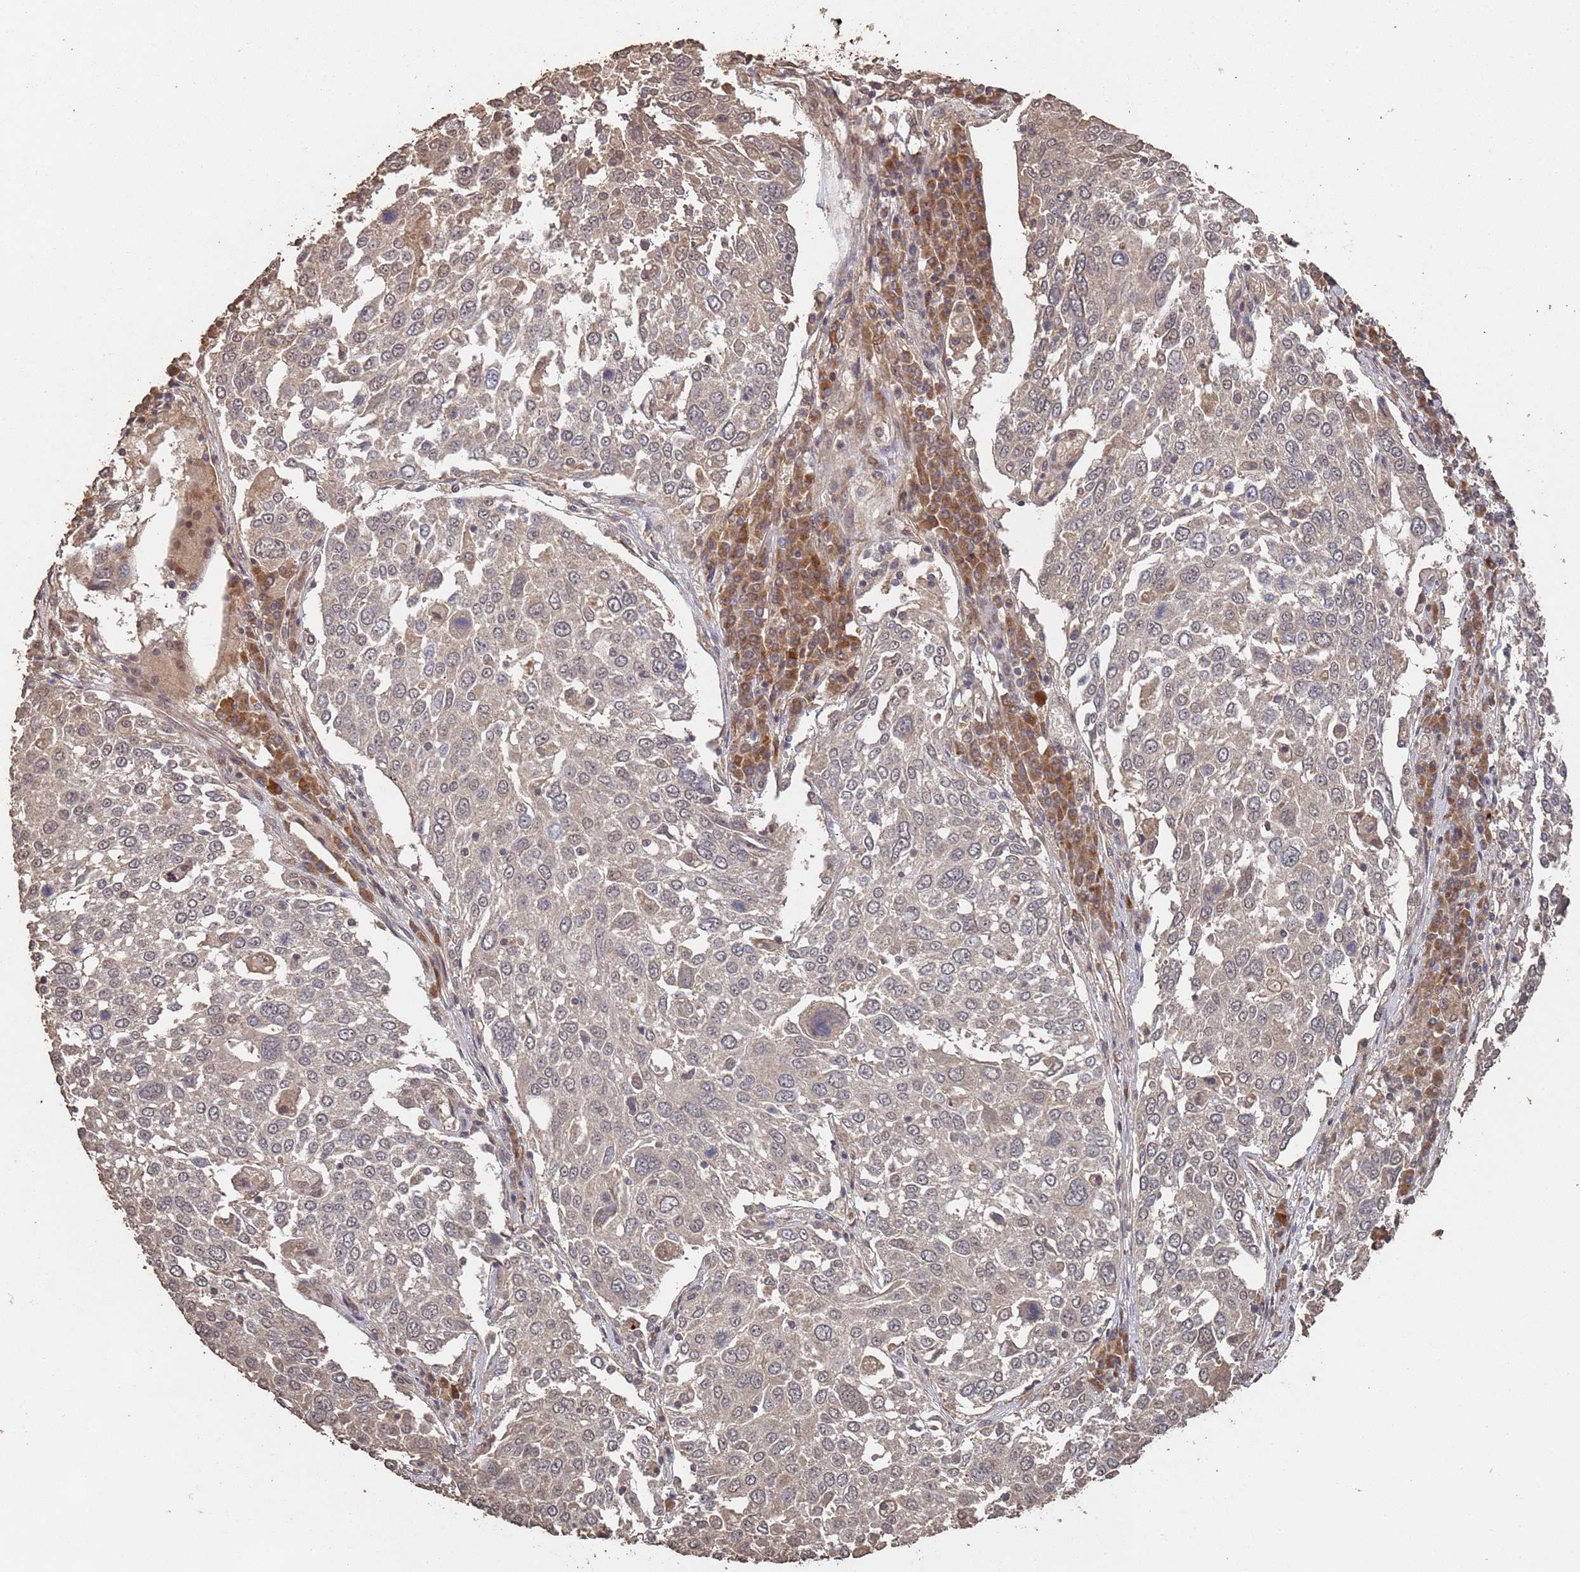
{"staining": {"intensity": "negative", "quantity": "none", "location": "none"}, "tissue": "lung cancer", "cell_type": "Tumor cells", "image_type": "cancer", "snomed": [{"axis": "morphology", "description": "Squamous cell carcinoma, NOS"}, {"axis": "topography", "description": "Lung"}], "caption": "Immunohistochemical staining of lung squamous cell carcinoma displays no significant staining in tumor cells. (Stains: DAB (3,3'-diaminobenzidine) immunohistochemistry (IHC) with hematoxylin counter stain, Microscopy: brightfield microscopy at high magnification).", "gene": "FRAT1", "patient": {"sex": "male", "age": 65}}